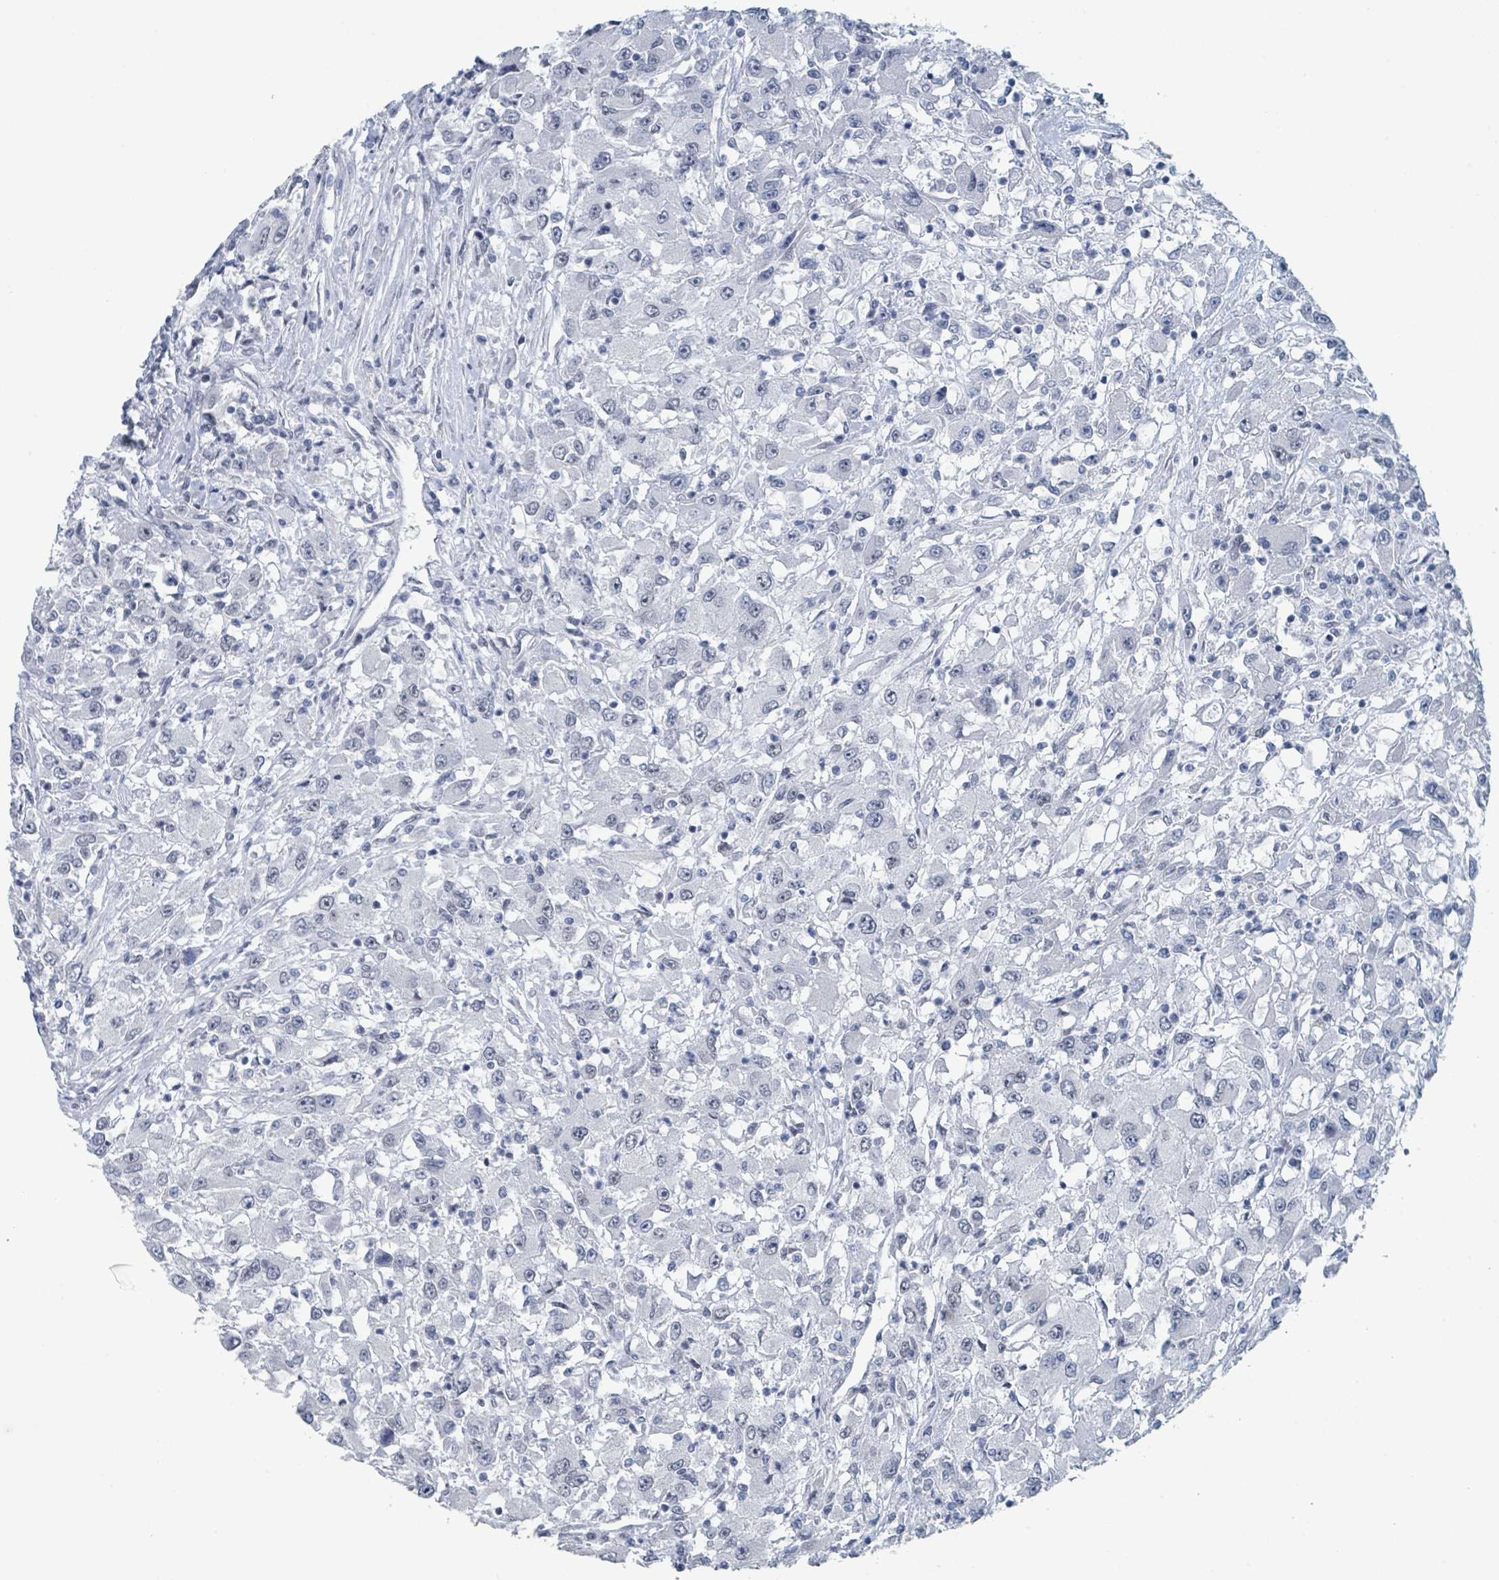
{"staining": {"intensity": "negative", "quantity": "none", "location": "none"}, "tissue": "renal cancer", "cell_type": "Tumor cells", "image_type": "cancer", "snomed": [{"axis": "morphology", "description": "Adenocarcinoma, NOS"}, {"axis": "topography", "description": "Kidney"}], "caption": "Histopathology image shows no protein positivity in tumor cells of renal cancer tissue. (Stains: DAB (3,3'-diaminobenzidine) immunohistochemistry (IHC) with hematoxylin counter stain, Microscopy: brightfield microscopy at high magnification).", "gene": "EHMT2", "patient": {"sex": "female", "age": 67}}